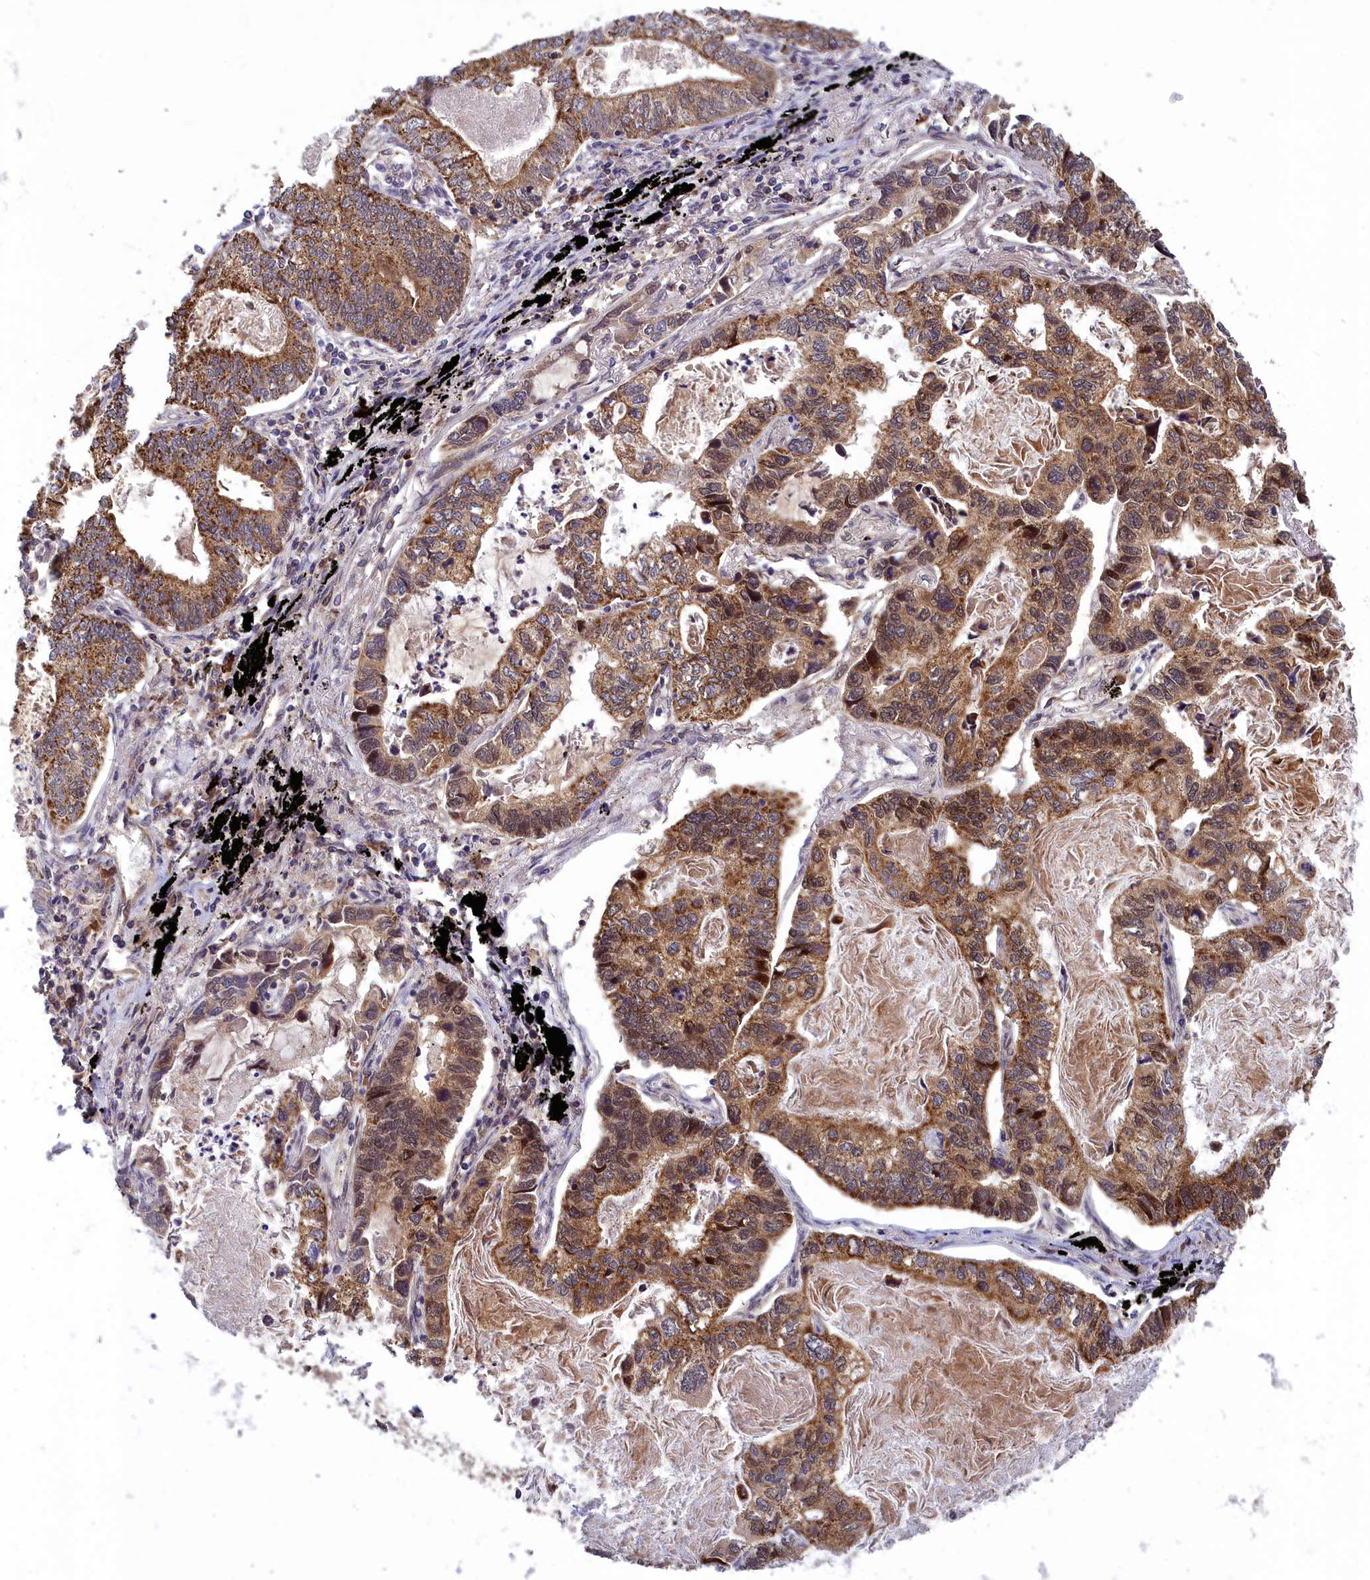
{"staining": {"intensity": "moderate", "quantity": ">75%", "location": "cytoplasmic/membranous,nuclear"}, "tissue": "lung cancer", "cell_type": "Tumor cells", "image_type": "cancer", "snomed": [{"axis": "morphology", "description": "Adenocarcinoma, NOS"}, {"axis": "topography", "description": "Lung"}], "caption": "Approximately >75% of tumor cells in human lung adenocarcinoma show moderate cytoplasmic/membranous and nuclear protein staining as visualized by brown immunohistochemical staining.", "gene": "CCDC15", "patient": {"sex": "male", "age": 67}}